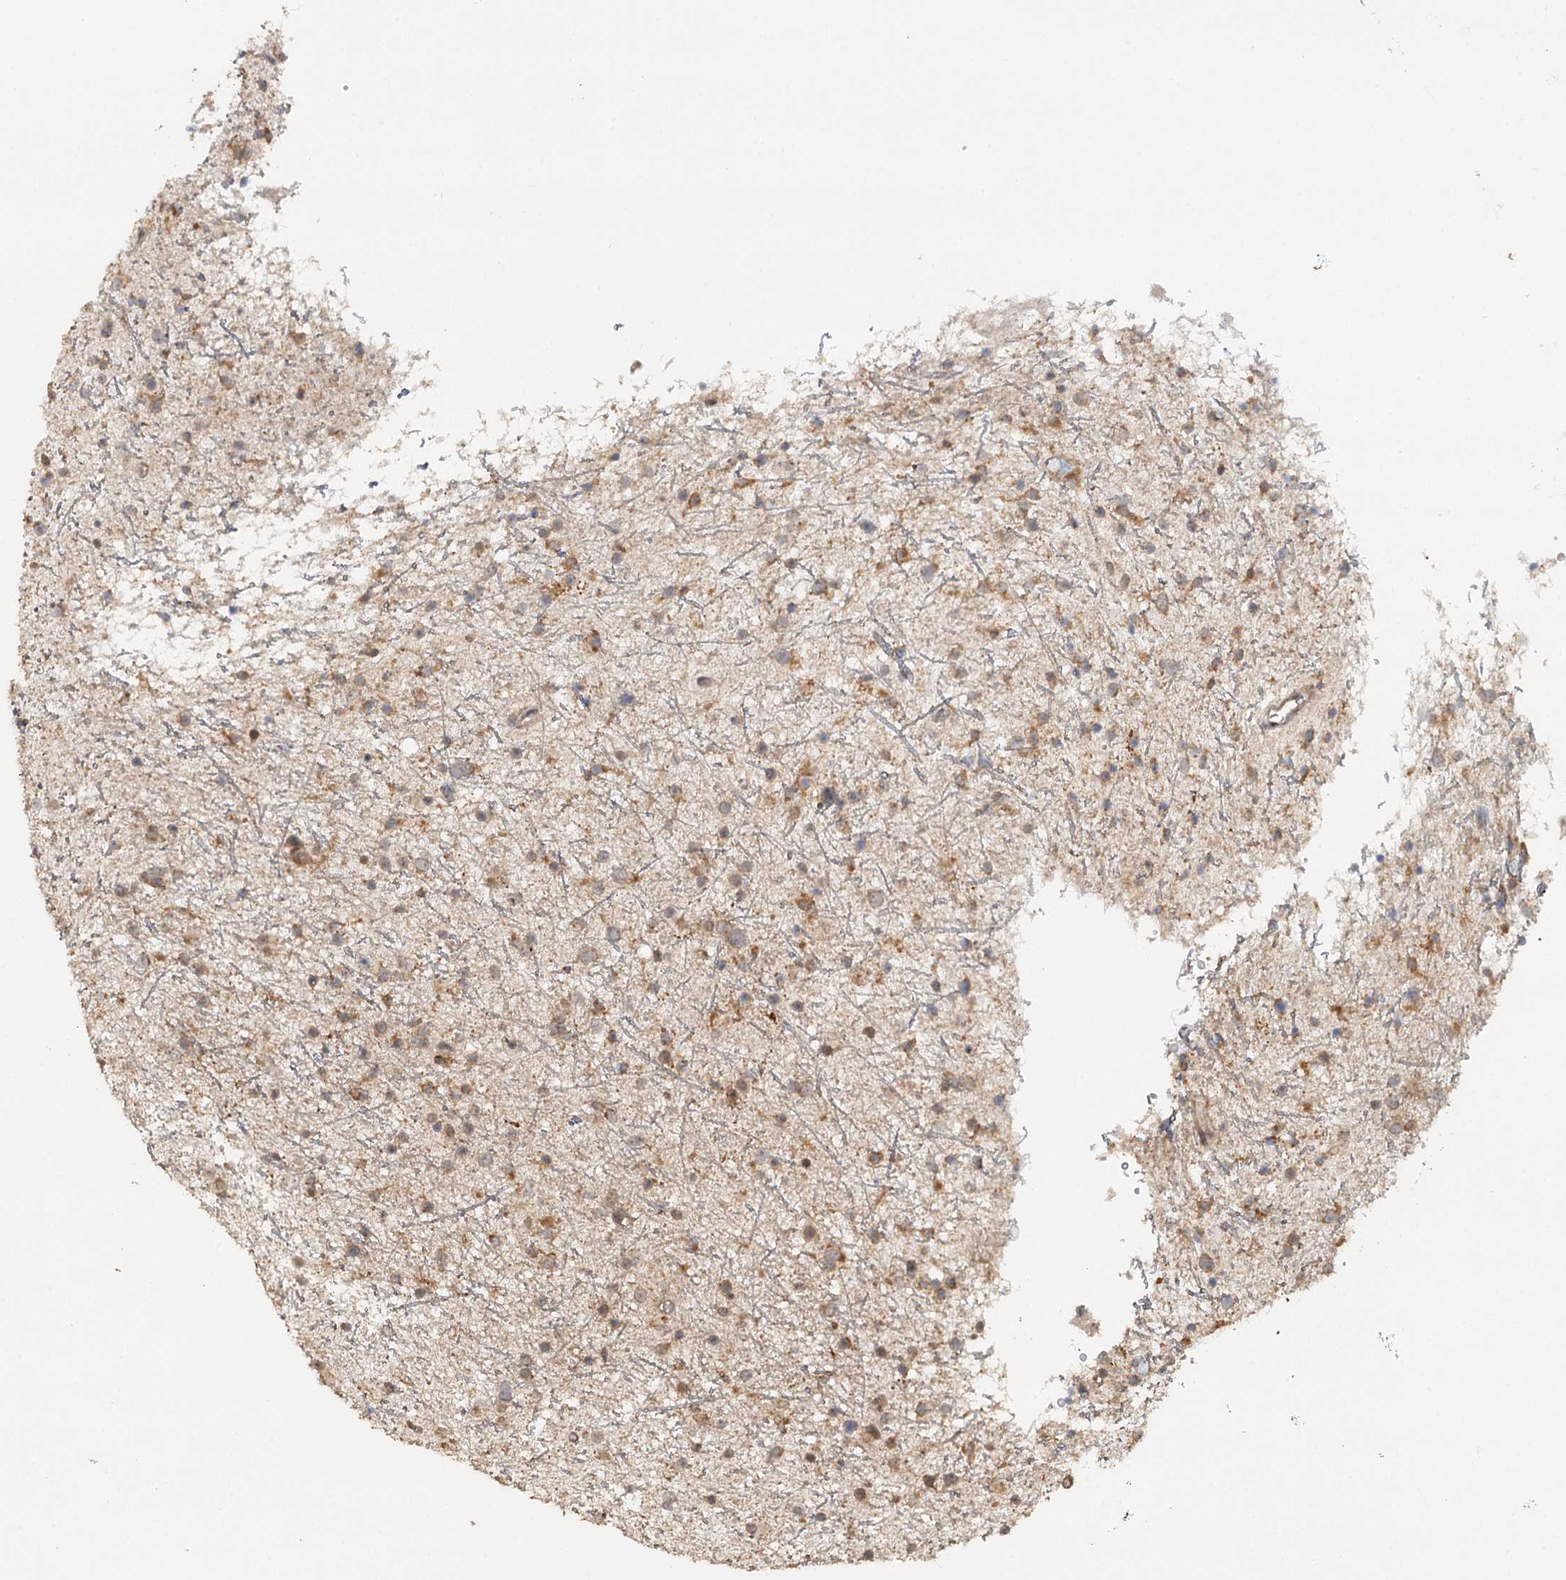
{"staining": {"intensity": "moderate", "quantity": "25%-75%", "location": "cytoplasmic/membranous"}, "tissue": "glioma", "cell_type": "Tumor cells", "image_type": "cancer", "snomed": [{"axis": "morphology", "description": "Glioma, malignant, Low grade"}, {"axis": "topography", "description": "Cerebral cortex"}], "caption": "Moderate cytoplasmic/membranous positivity for a protein is present in approximately 25%-75% of tumor cells of glioma using IHC.", "gene": "FAXC", "patient": {"sex": "female", "age": 39}}